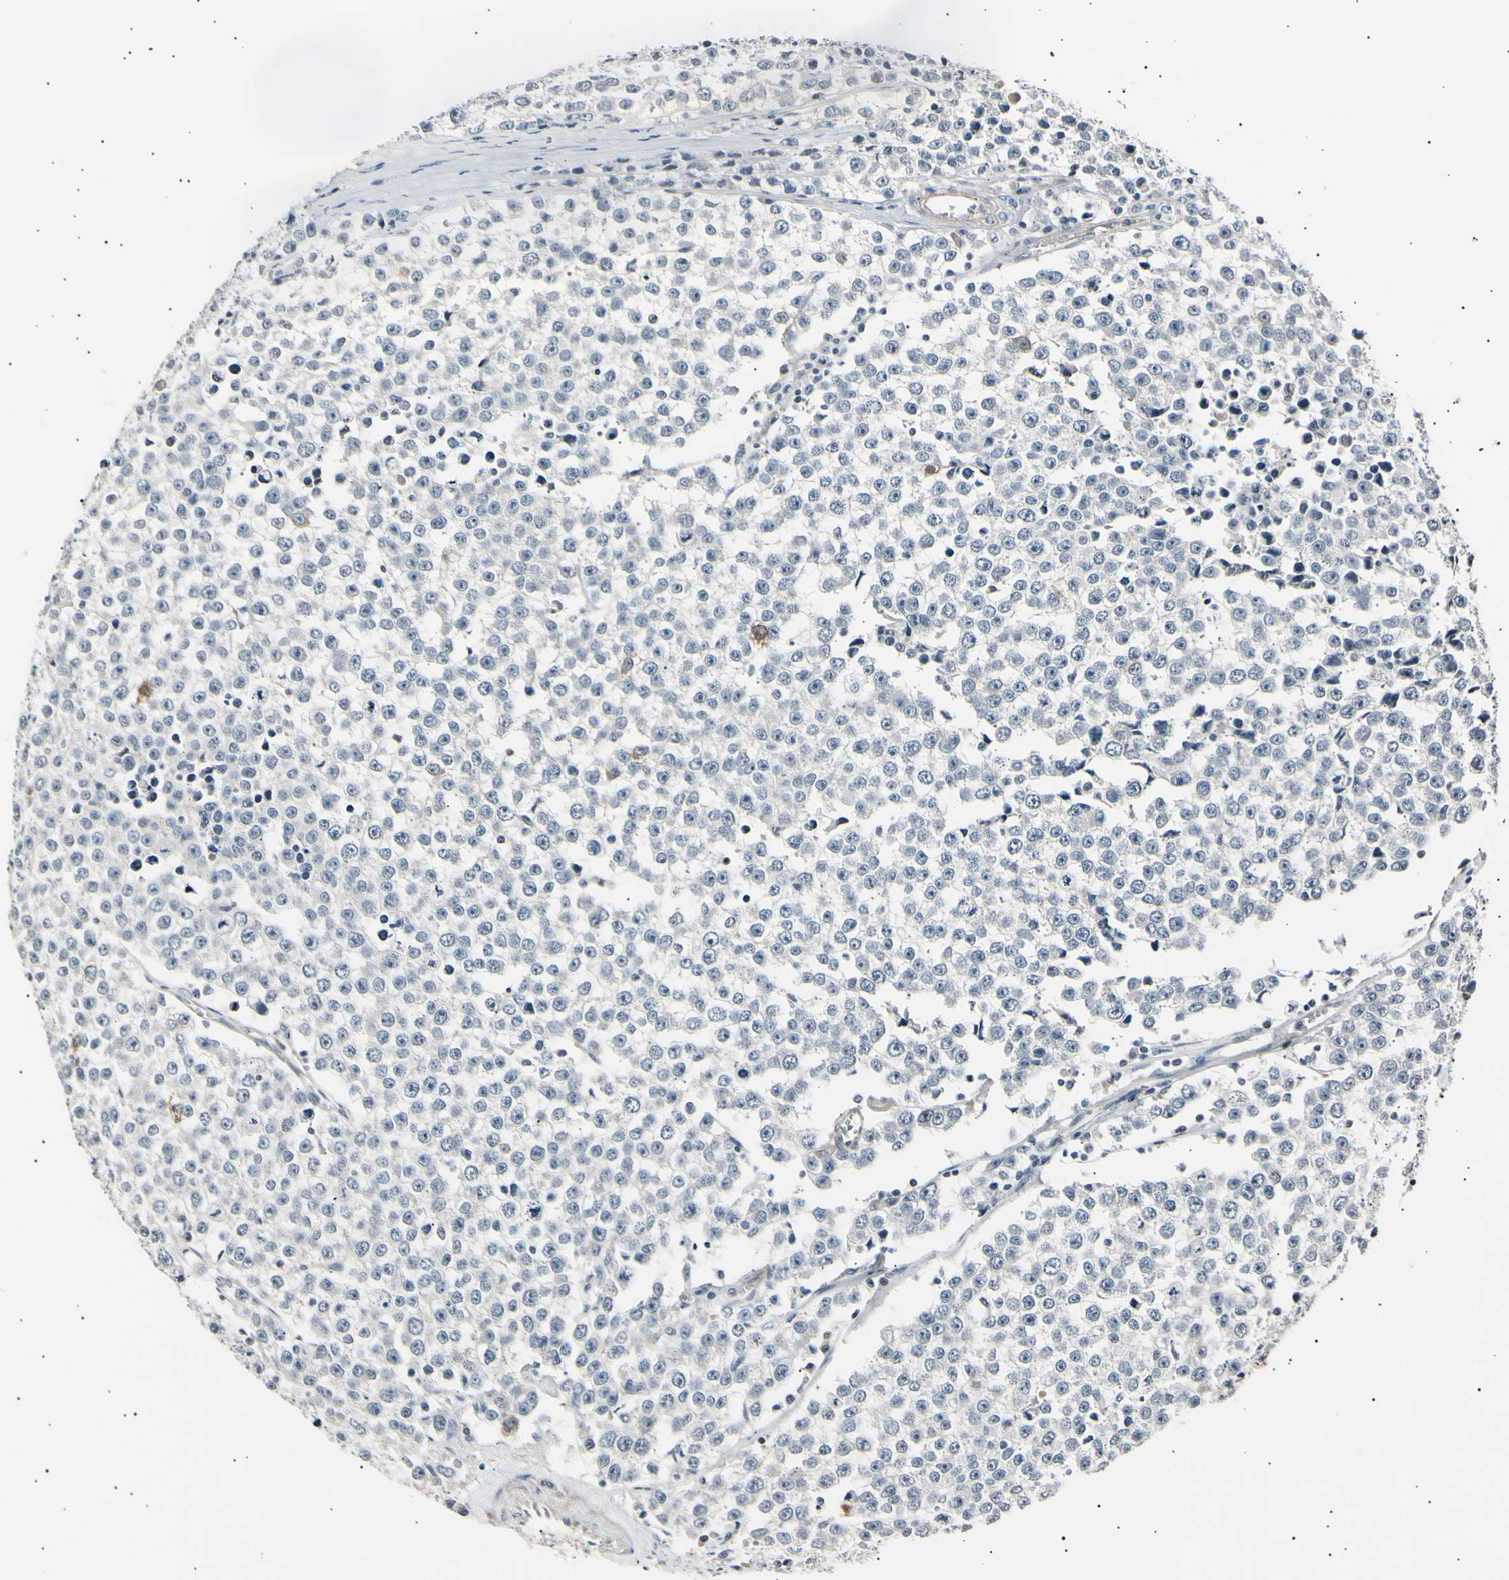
{"staining": {"intensity": "negative", "quantity": "none", "location": "none"}, "tissue": "testis cancer", "cell_type": "Tumor cells", "image_type": "cancer", "snomed": [{"axis": "morphology", "description": "Seminoma, NOS"}, {"axis": "morphology", "description": "Carcinoma, Embryonal, NOS"}, {"axis": "topography", "description": "Testis"}], "caption": "IHC photomicrograph of human embryonal carcinoma (testis) stained for a protein (brown), which displays no positivity in tumor cells.", "gene": "AK1", "patient": {"sex": "male", "age": 52}}